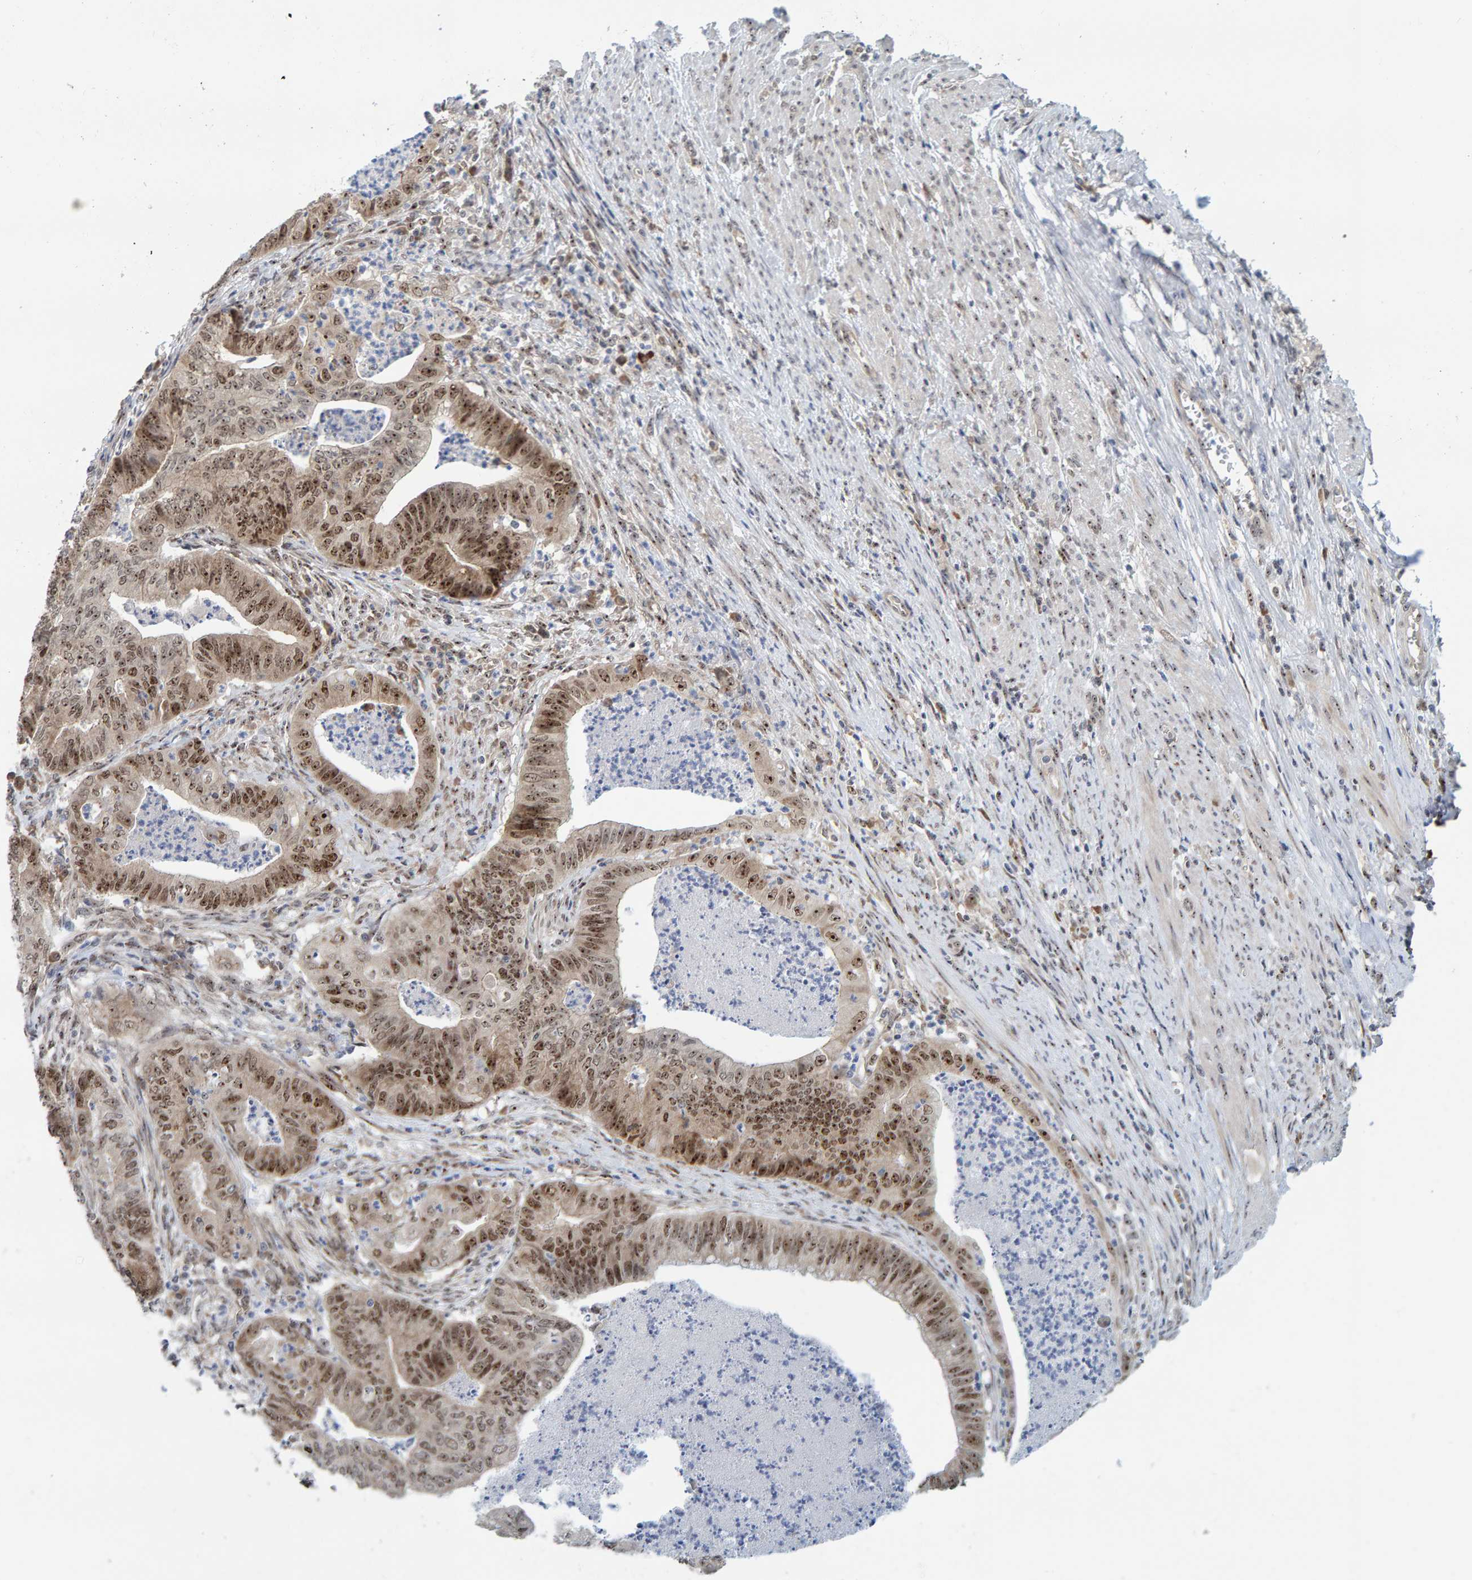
{"staining": {"intensity": "moderate", "quantity": ">75%", "location": "cytoplasmic/membranous,nuclear"}, "tissue": "endometrial cancer", "cell_type": "Tumor cells", "image_type": "cancer", "snomed": [{"axis": "morphology", "description": "Polyp, NOS"}, {"axis": "morphology", "description": "Adenocarcinoma, NOS"}, {"axis": "morphology", "description": "Adenoma, NOS"}, {"axis": "topography", "description": "Endometrium"}], "caption": "Human polyp (endometrial) stained with a protein marker reveals moderate staining in tumor cells.", "gene": "POLR1E", "patient": {"sex": "female", "age": 79}}